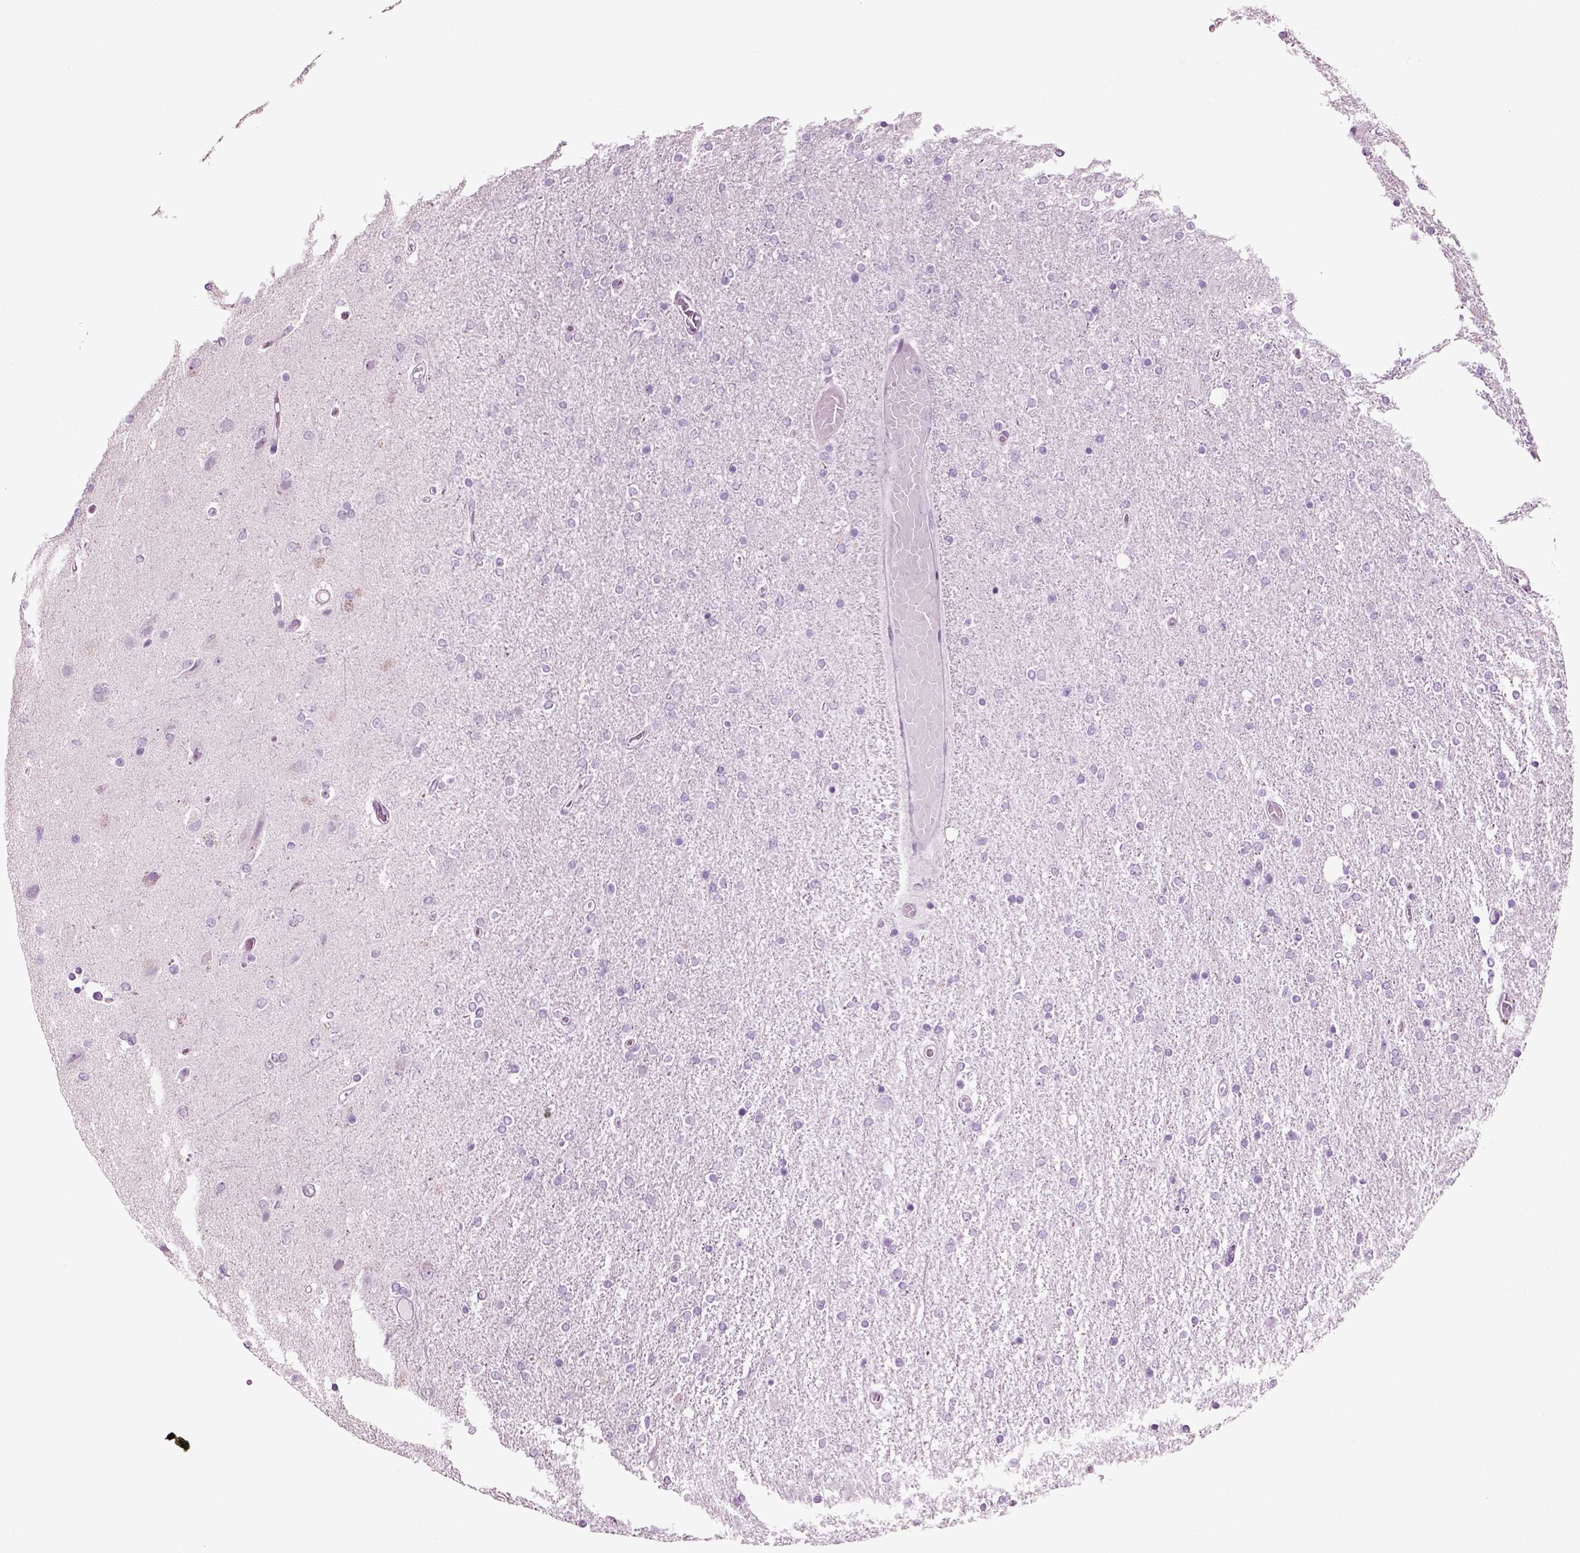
{"staining": {"intensity": "negative", "quantity": "none", "location": "none"}, "tissue": "glioma", "cell_type": "Tumor cells", "image_type": "cancer", "snomed": [{"axis": "morphology", "description": "Glioma, malignant, High grade"}, {"axis": "topography", "description": "Cerebral cortex"}], "caption": "Immunohistochemistry (IHC) of human malignant glioma (high-grade) shows no expression in tumor cells.", "gene": "SLC26A8", "patient": {"sex": "male", "age": 70}}